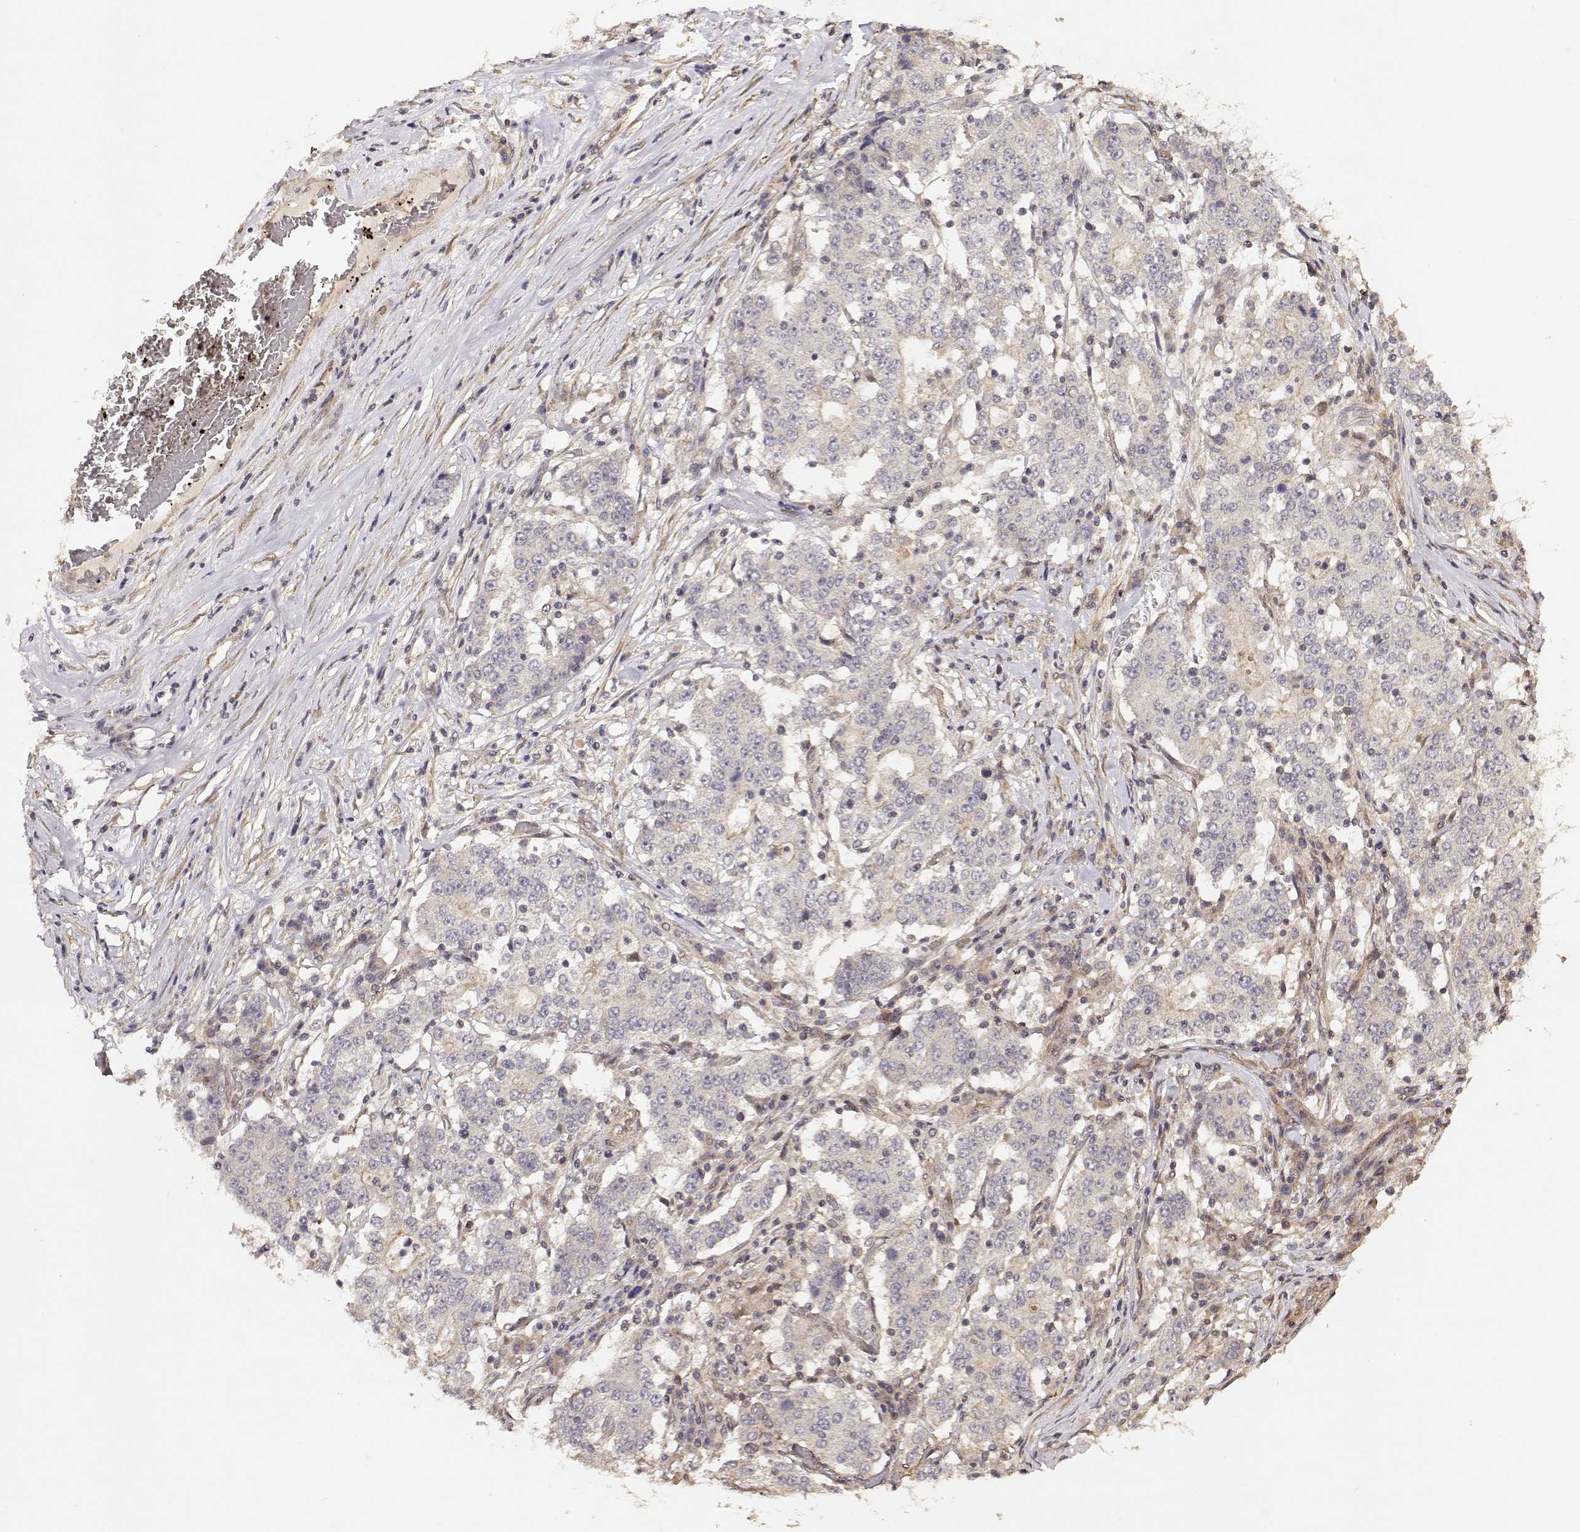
{"staining": {"intensity": "weak", "quantity": ">75%", "location": "cytoplasmic/membranous"}, "tissue": "stomach cancer", "cell_type": "Tumor cells", "image_type": "cancer", "snomed": [{"axis": "morphology", "description": "Adenocarcinoma, NOS"}, {"axis": "topography", "description": "Stomach"}], "caption": "Stomach cancer (adenocarcinoma) was stained to show a protein in brown. There is low levels of weak cytoplasmic/membranous expression in approximately >75% of tumor cells.", "gene": "PICK1", "patient": {"sex": "male", "age": 59}}